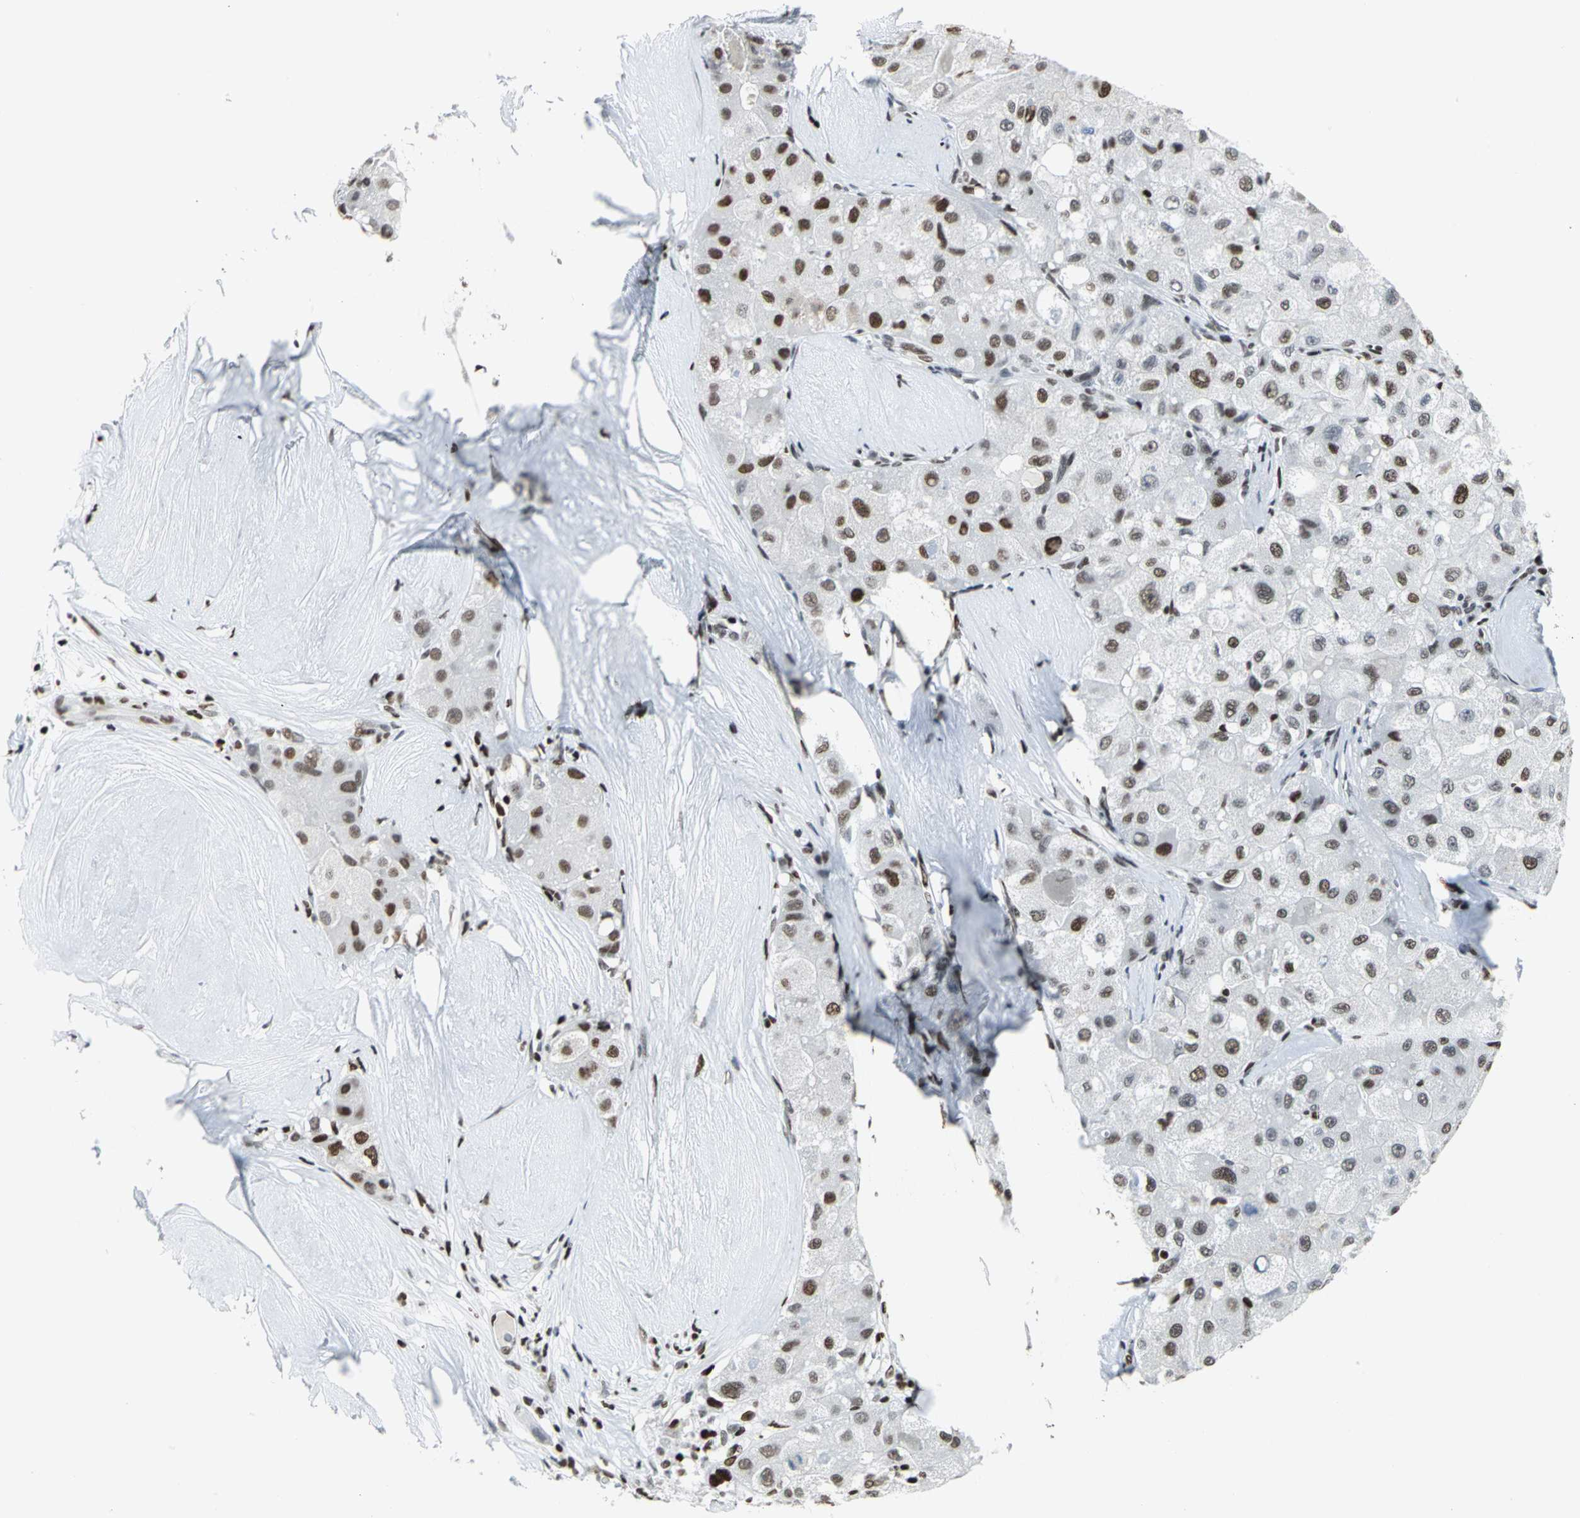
{"staining": {"intensity": "strong", "quantity": ">75%", "location": "nuclear"}, "tissue": "liver cancer", "cell_type": "Tumor cells", "image_type": "cancer", "snomed": [{"axis": "morphology", "description": "Carcinoma, Hepatocellular, NOS"}, {"axis": "topography", "description": "Liver"}], "caption": "An immunohistochemistry (IHC) histopathology image of neoplastic tissue is shown. Protein staining in brown shows strong nuclear positivity in hepatocellular carcinoma (liver) within tumor cells. Nuclei are stained in blue.", "gene": "HNRNPD", "patient": {"sex": "male", "age": 80}}